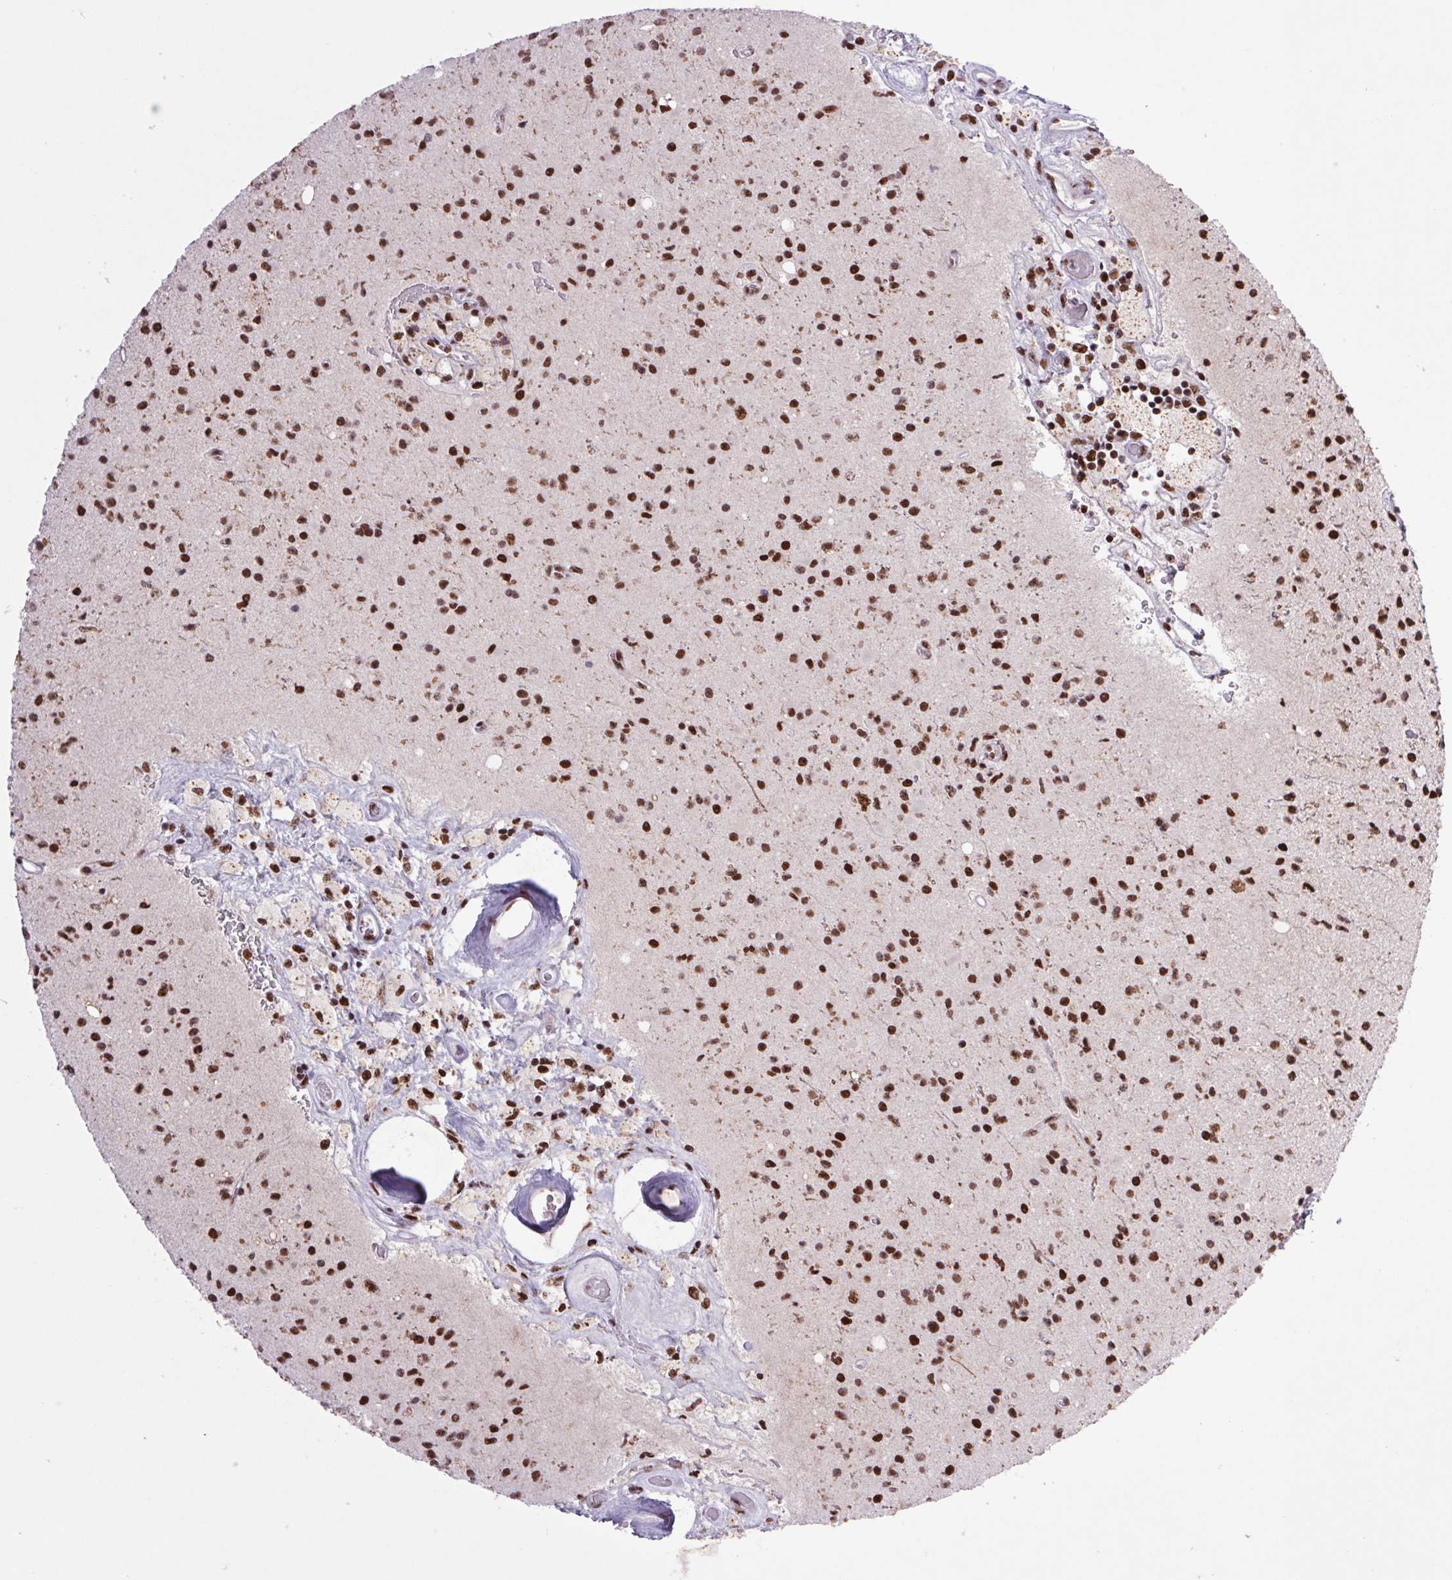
{"staining": {"intensity": "strong", "quantity": ">75%", "location": "nuclear"}, "tissue": "glioma", "cell_type": "Tumor cells", "image_type": "cancer", "snomed": [{"axis": "morphology", "description": "Glioma, malignant, High grade"}, {"axis": "topography", "description": "Brain"}], "caption": "A high amount of strong nuclear positivity is appreciated in about >75% of tumor cells in malignant glioma (high-grade) tissue.", "gene": "LDLRAD4", "patient": {"sex": "male", "age": 36}}